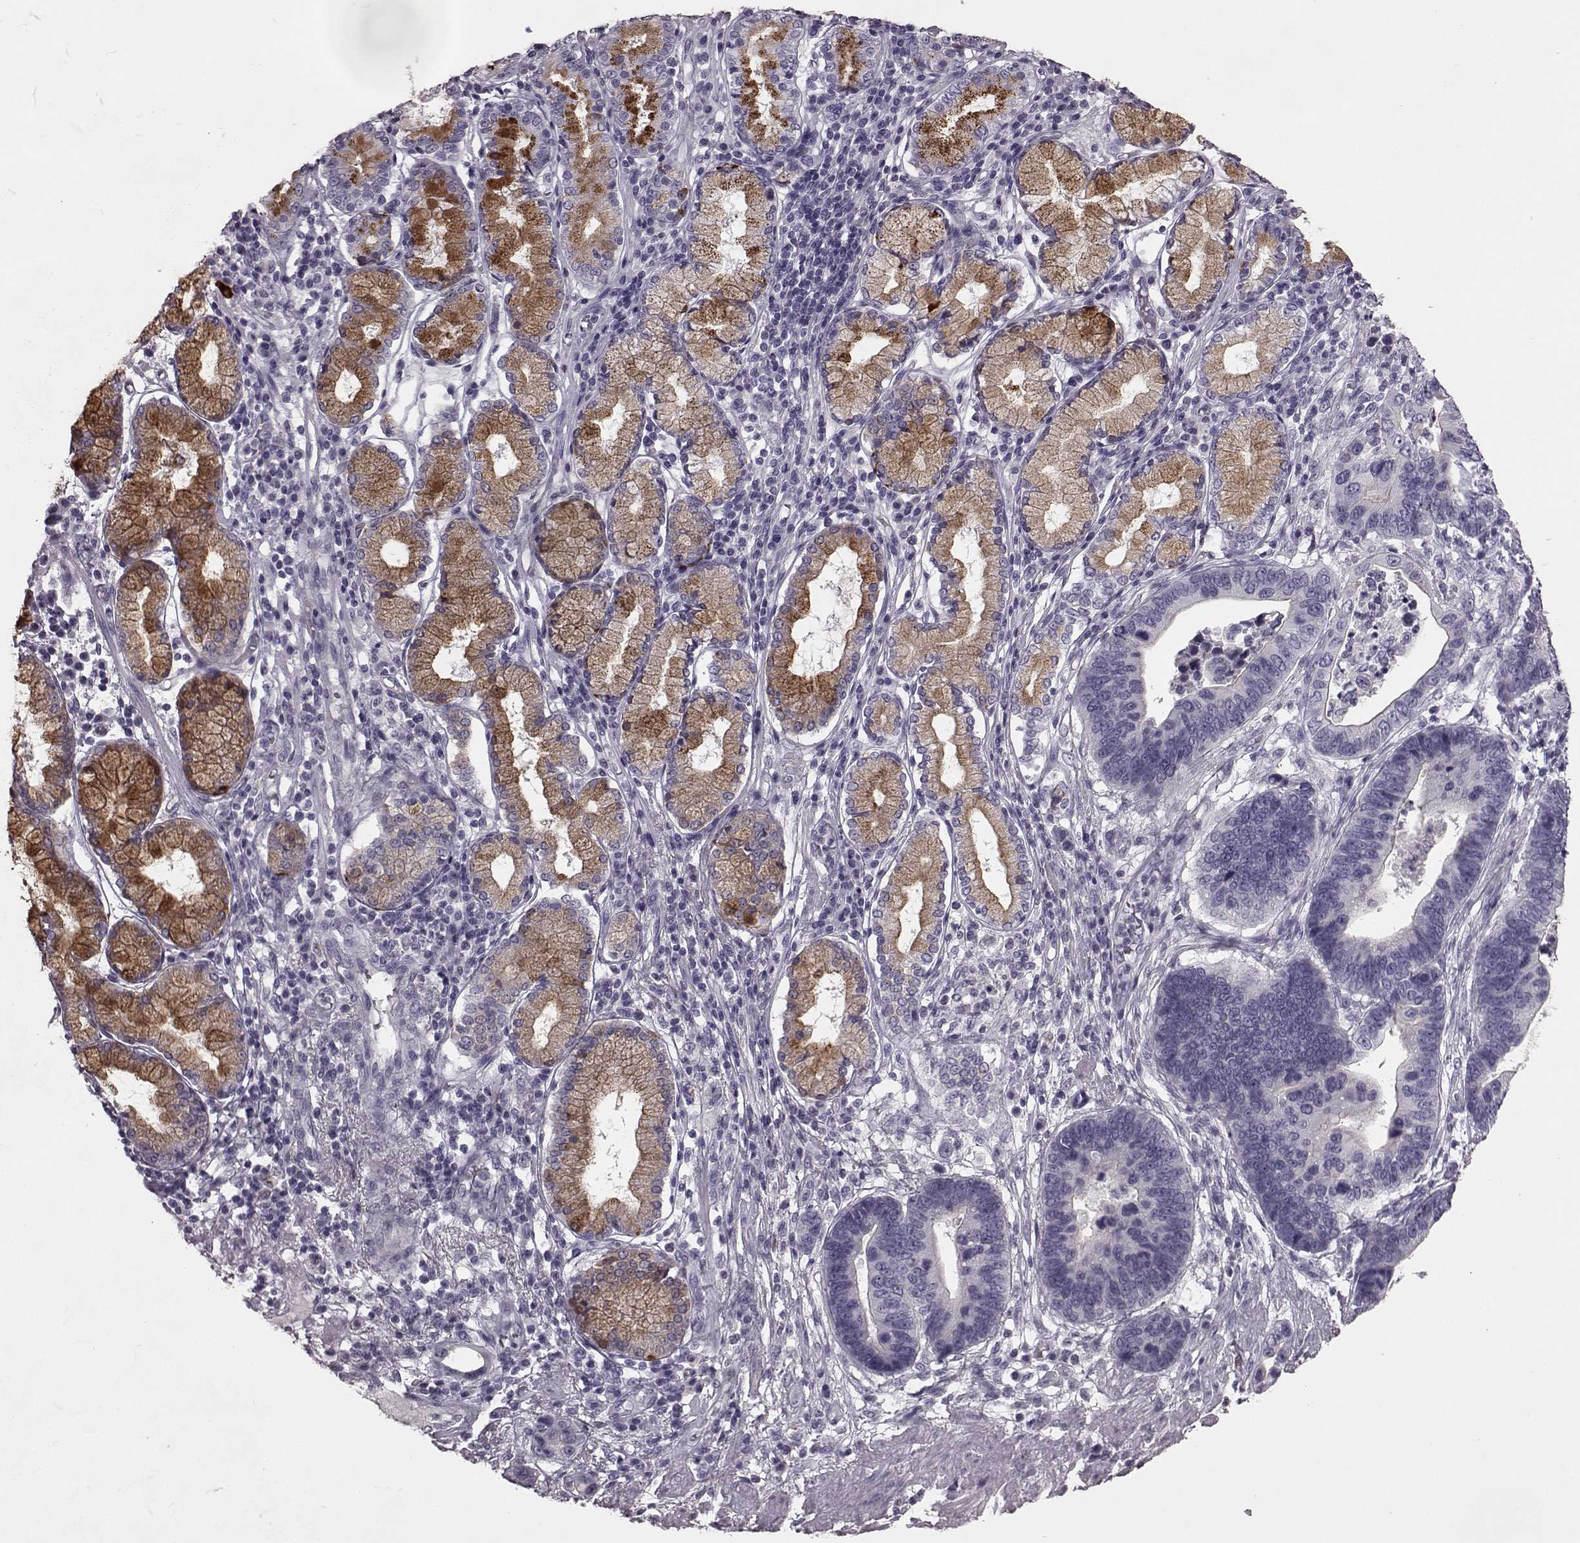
{"staining": {"intensity": "negative", "quantity": "none", "location": "none"}, "tissue": "stomach cancer", "cell_type": "Tumor cells", "image_type": "cancer", "snomed": [{"axis": "morphology", "description": "Adenocarcinoma, NOS"}, {"axis": "topography", "description": "Stomach"}], "caption": "This is an immunohistochemistry (IHC) histopathology image of stomach cancer. There is no expression in tumor cells.", "gene": "SNTG1", "patient": {"sex": "male", "age": 84}}